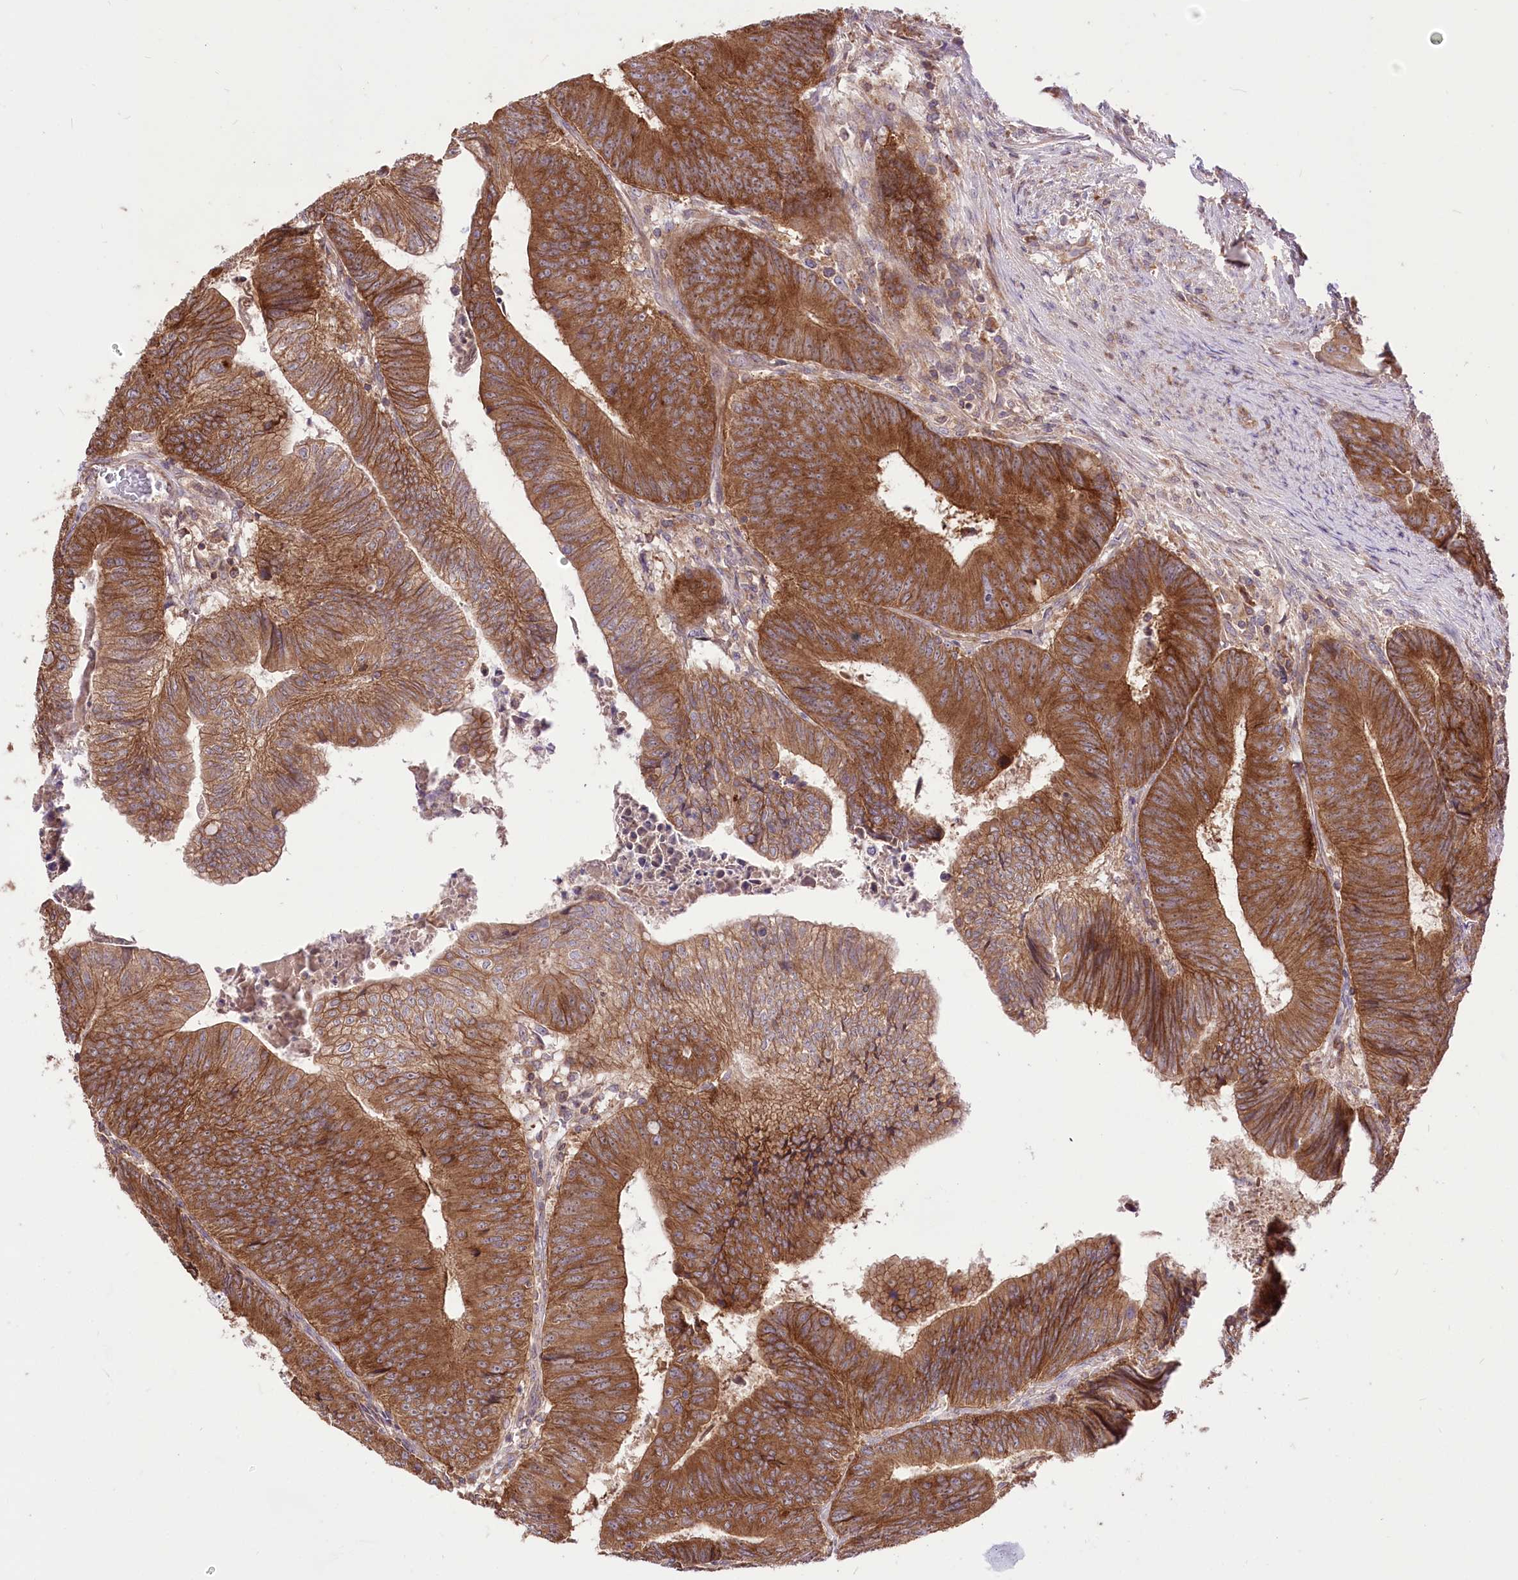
{"staining": {"intensity": "strong", "quantity": ">75%", "location": "cytoplasmic/membranous"}, "tissue": "colorectal cancer", "cell_type": "Tumor cells", "image_type": "cancer", "snomed": [{"axis": "morphology", "description": "Adenocarcinoma, NOS"}, {"axis": "topography", "description": "Colon"}], "caption": "DAB immunohistochemical staining of human adenocarcinoma (colorectal) demonstrates strong cytoplasmic/membranous protein expression in about >75% of tumor cells.", "gene": "XYLB", "patient": {"sex": "female", "age": 67}}